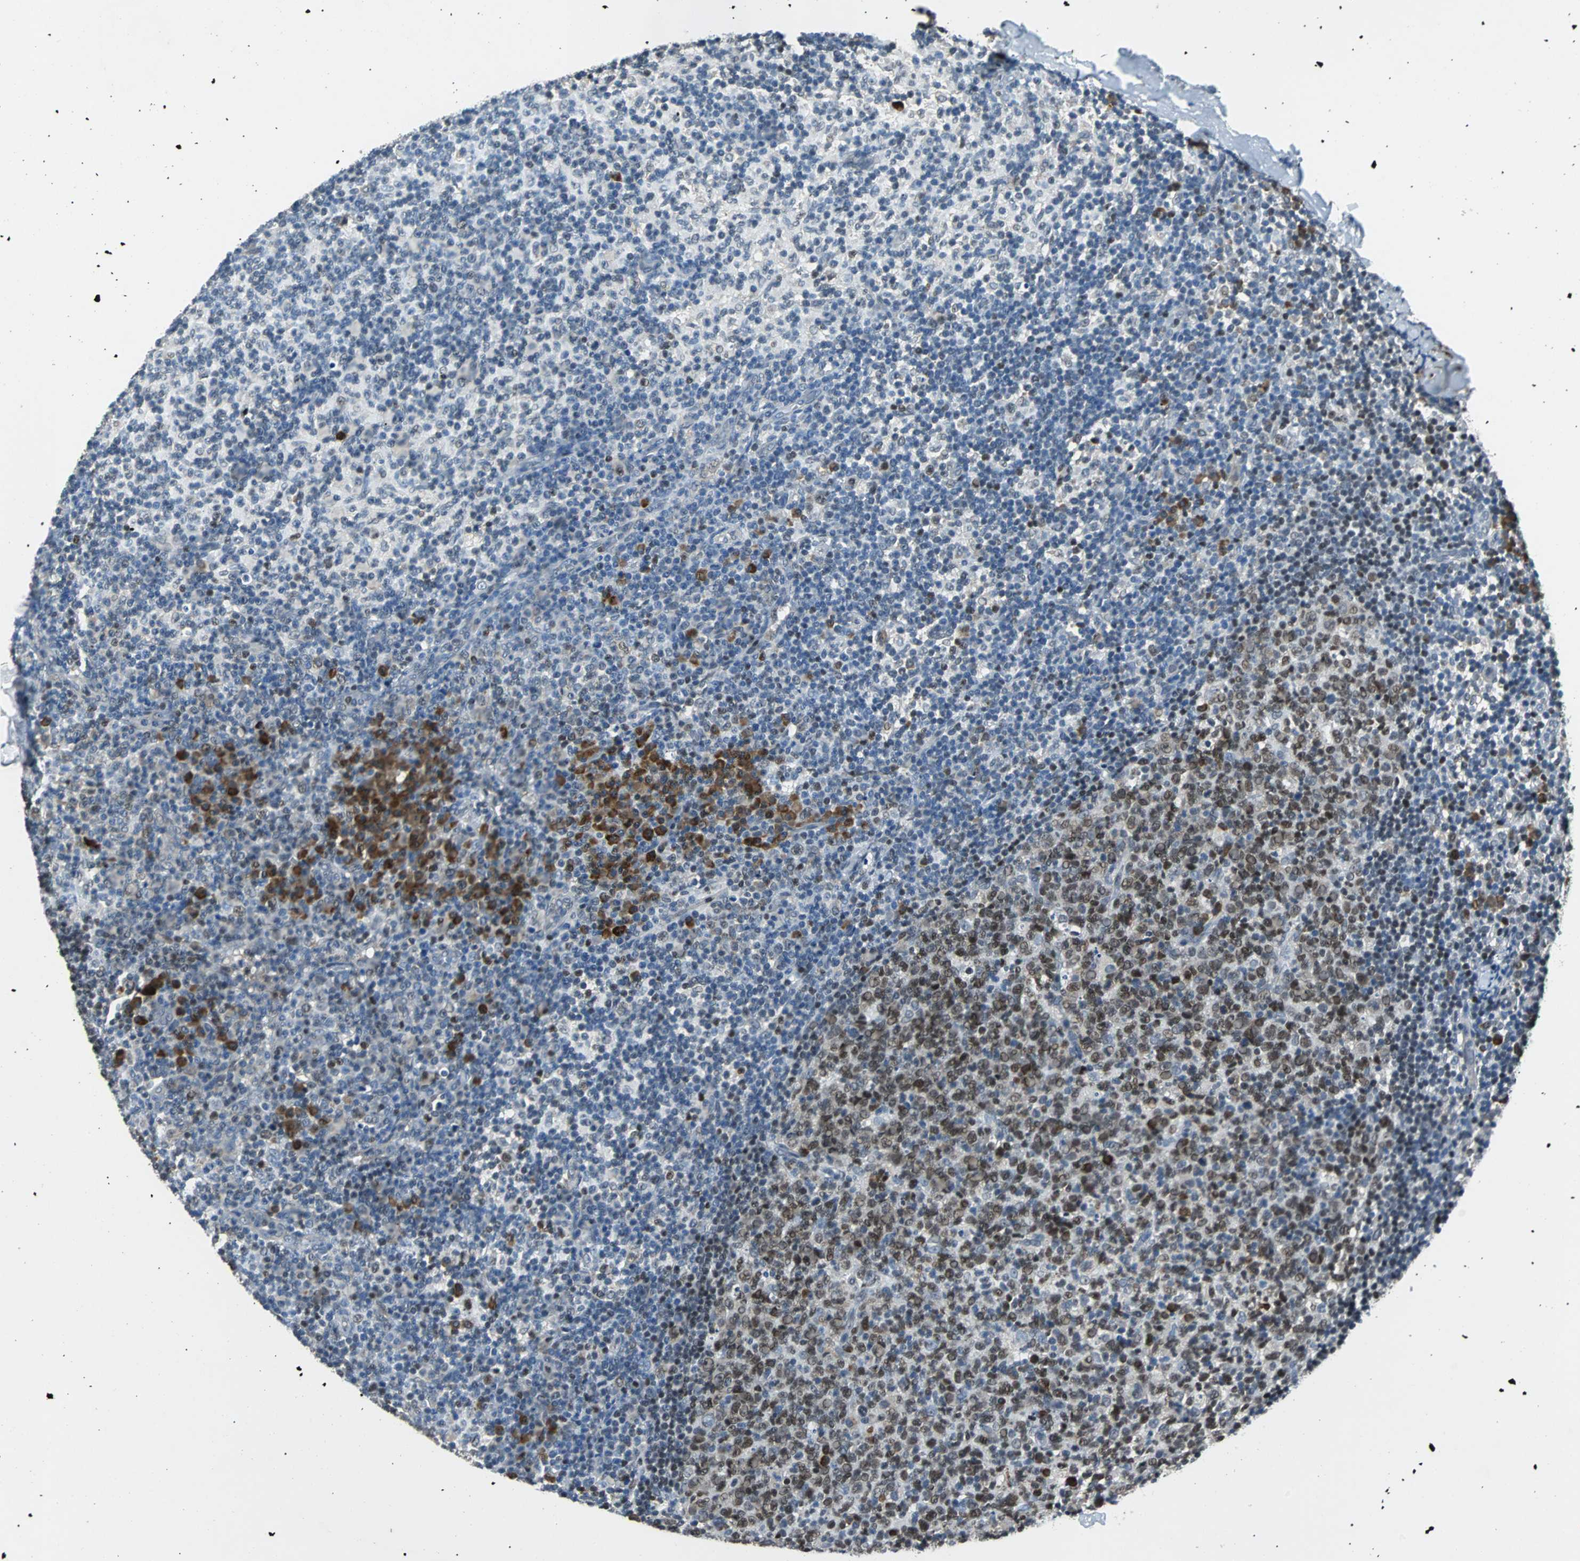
{"staining": {"intensity": "strong", "quantity": ">75%", "location": "nuclear"}, "tissue": "lymph node", "cell_type": "Germinal center cells", "image_type": "normal", "snomed": [{"axis": "morphology", "description": "Normal tissue, NOS"}, {"axis": "morphology", "description": "Inflammation, NOS"}, {"axis": "topography", "description": "Lymph node"}], "caption": "Germinal center cells demonstrate high levels of strong nuclear staining in approximately >75% of cells in benign lymph node.", "gene": "USP28", "patient": {"sex": "male", "age": 55}}